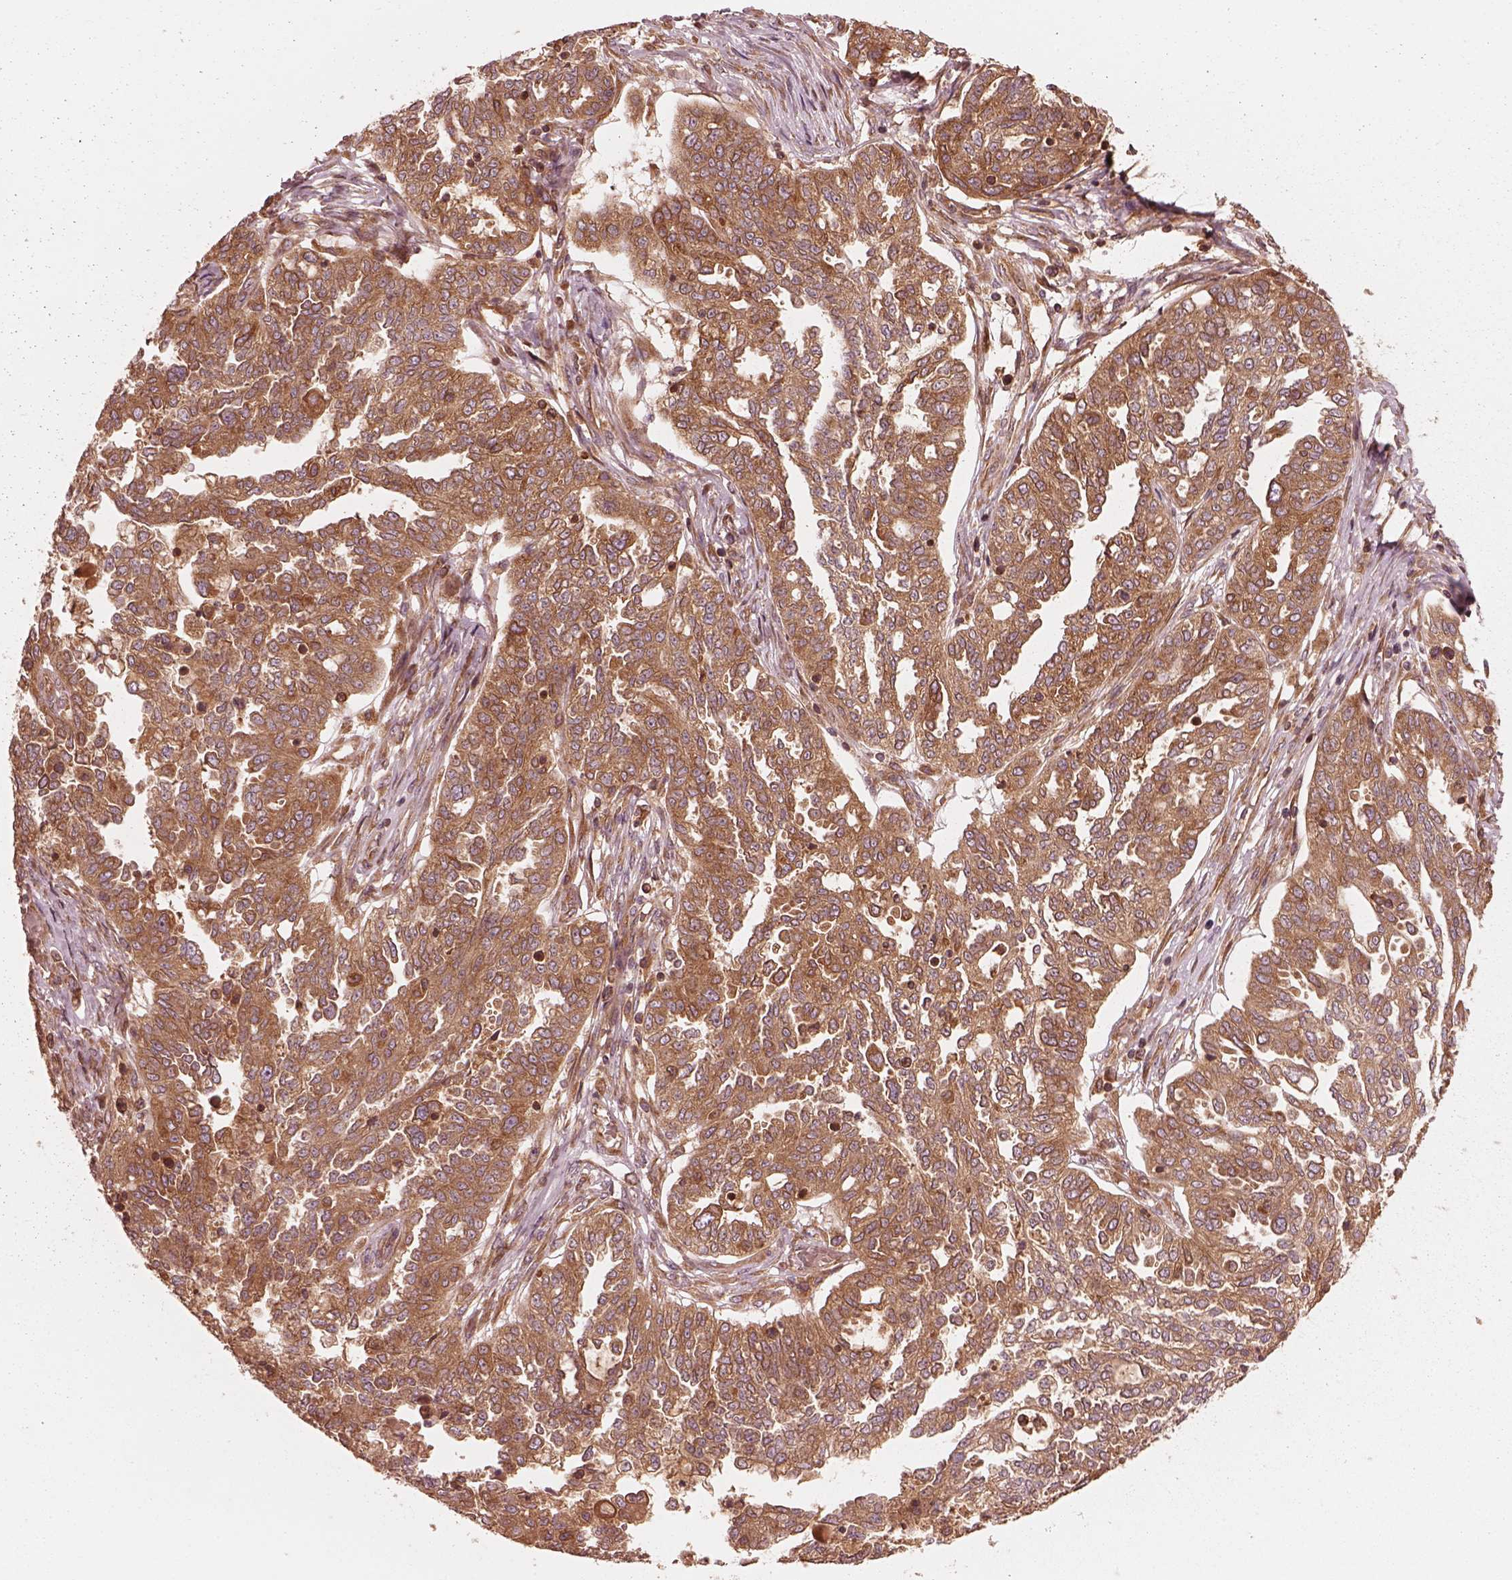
{"staining": {"intensity": "strong", "quantity": ">75%", "location": "cytoplasmic/membranous"}, "tissue": "ovarian cancer", "cell_type": "Tumor cells", "image_type": "cancer", "snomed": [{"axis": "morphology", "description": "Cystadenocarcinoma, serous, NOS"}, {"axis": "topography", "description": "Ovary"}], "caption": "Immunohistochemical staining of ovarian cancer (serous cystadenocarcinoma) displays strong cytoplasmic/membranous protein staining in about >75% of tumor cells.", "gene": "PIK3R2", "patient": {"sex": "female", "age": 67}}